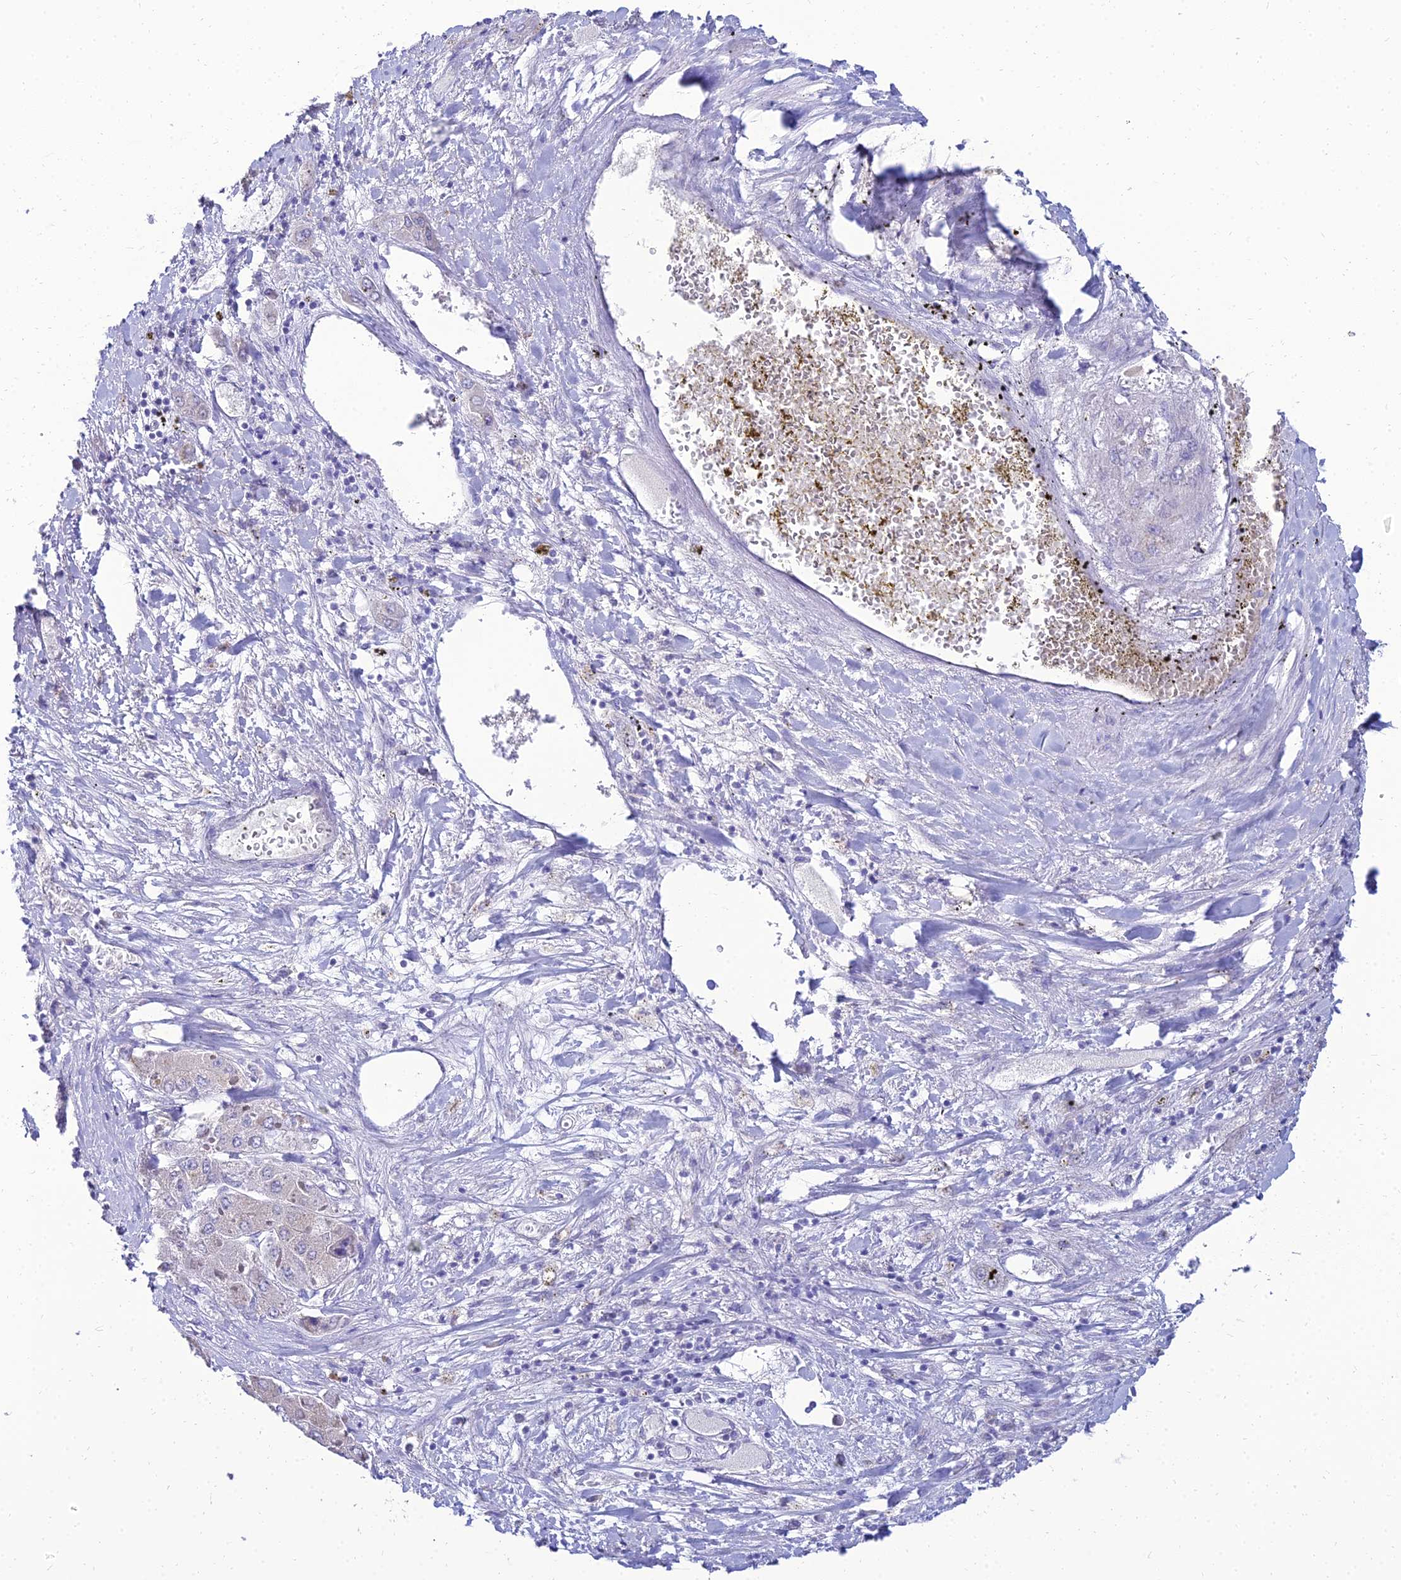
{"staining": {"intensity": "negative", "quantity": "none", "location": "none"}, "tissue": "liver cancer", "cell_type": "Tumor cells", "image_type": "cancer", "snomed": [{"axis": "morphology", "description": "Carcinoma, Hepatocellular, NOS"}, {"axis": "topography", "description": "Liver"}], "caption": "High power microscopy micrograph of an immunohistochemistry (IHC) micrograph of liver hepatocellular carcinoma, revealing no significant positivity in tumor cells.", "gene": "NPY", "patient": {"sex": "female", "age": 73}}